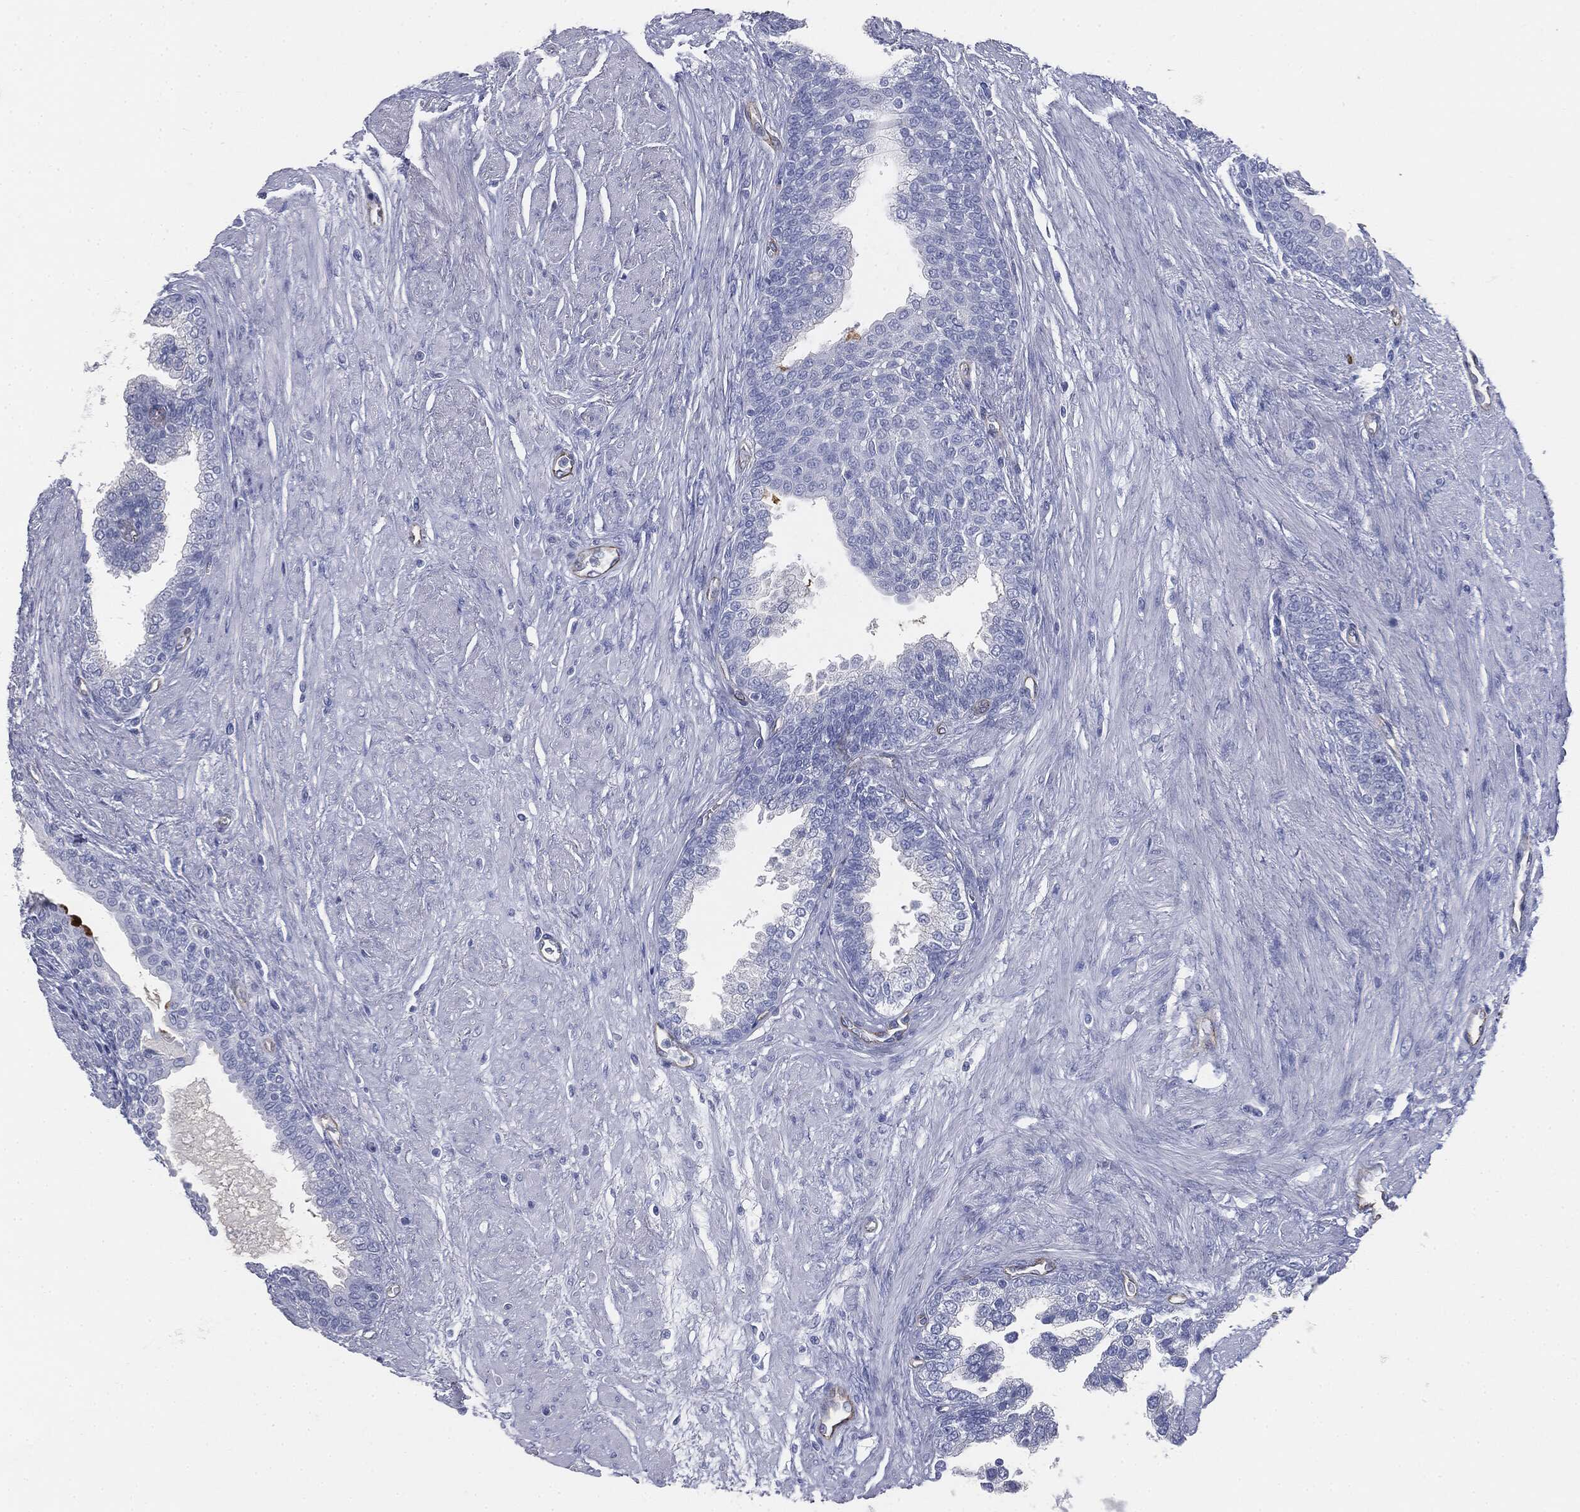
{"staining": {"intensity": "negative", "quantity": "none", "location": "none"}, "tissue": "prostate cancer", "cell_type": "Tumor cells", "image_type": "cancer", "snomed": [{"axis": "morphology", "description": "Adenocarcinoma, NOS"}, {"axis": "topography", "description": "Prostate and seminal vesicle, NOS"}, {"axis": "topography", "description": "Prostate"}], "caption": "Protein analysis of prostate adenocarcinoma demonstrates no significant positivity in tumor cells. (DAB IHC with hematoxylin counter stain).", "gene": "MUC5AC", "patient": {"sex": "male", "age": 62}}